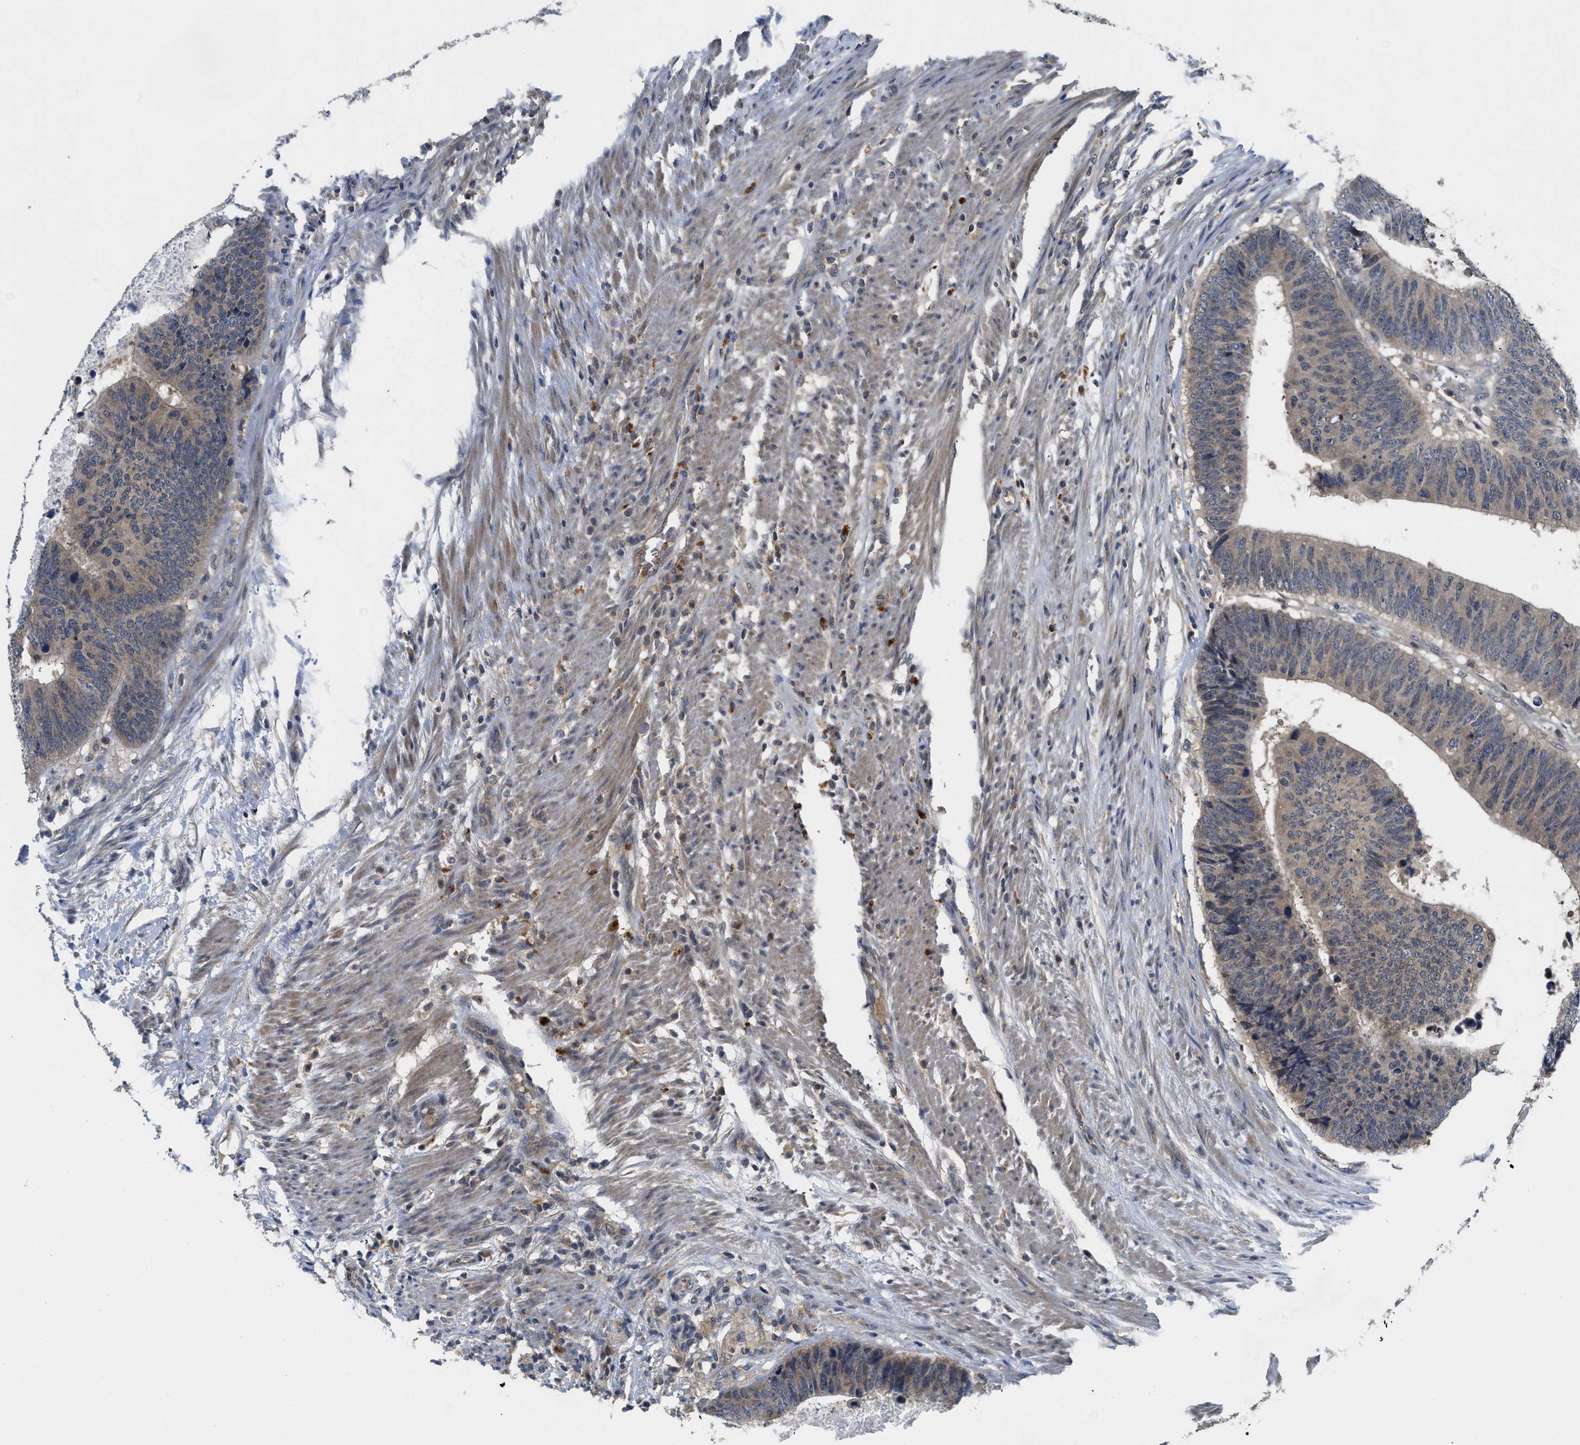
{"staining": {"intensity": "weak", "quantity": ">75%", "location": "cytoplasmic/membranous"}, "tissue": "colorectal cancer", "cell_type": "Tumor cells", "image_type": "cancer", "snomed": [{"axis": "morphology", "description": "Adenocarcinoma, NOS"}, {"axis": "topography", "description": "Colon"}], "caption": "Adenocarcinoma (colorectal) stained with a protein marker exhibits weak staining in tumor cells.", "gene": "PDE7A", "patient": {"sex": "male", "age": 56}}